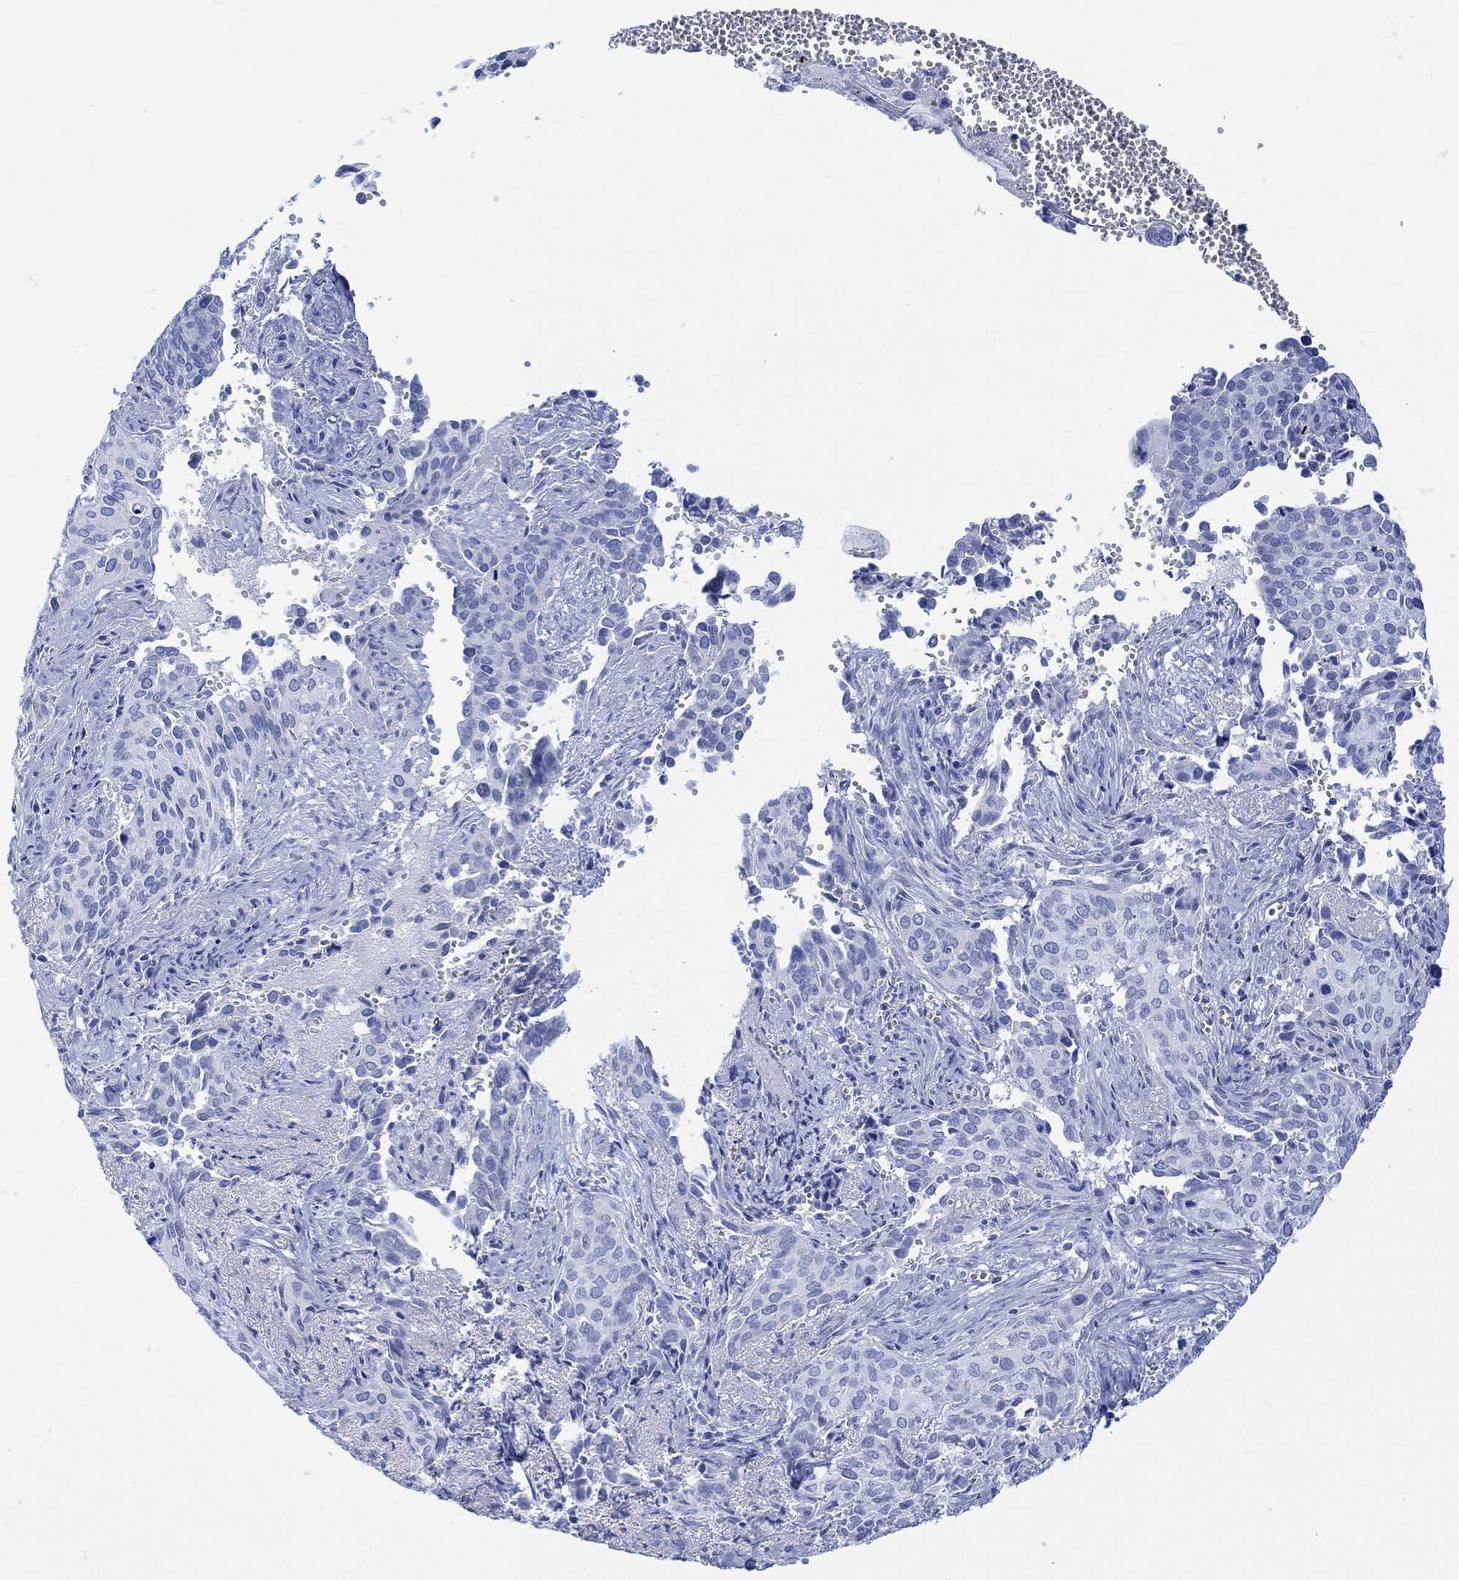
{"staining": {"intensity": "negative", "quantity": "none", "location": "none"}, "tissue": "cervical cancer", "cell_type": "Tumor cells", "image_type": "cancer", "snomed": [{"axis": "morphology", "description": "Squamous cell carcinoma, NOS"}, {"axis": "topography", "description": "Cervix"}], "caption": "Immunohistochemistry (IHC) histopathology image of neoplastic tissue: human cervical squamous cell carcinoma stained with DAB exhibits no significant protein positivity in tumor cells.", "gene": "CALCA", "patient": {"sex": "female", "age": 29}}